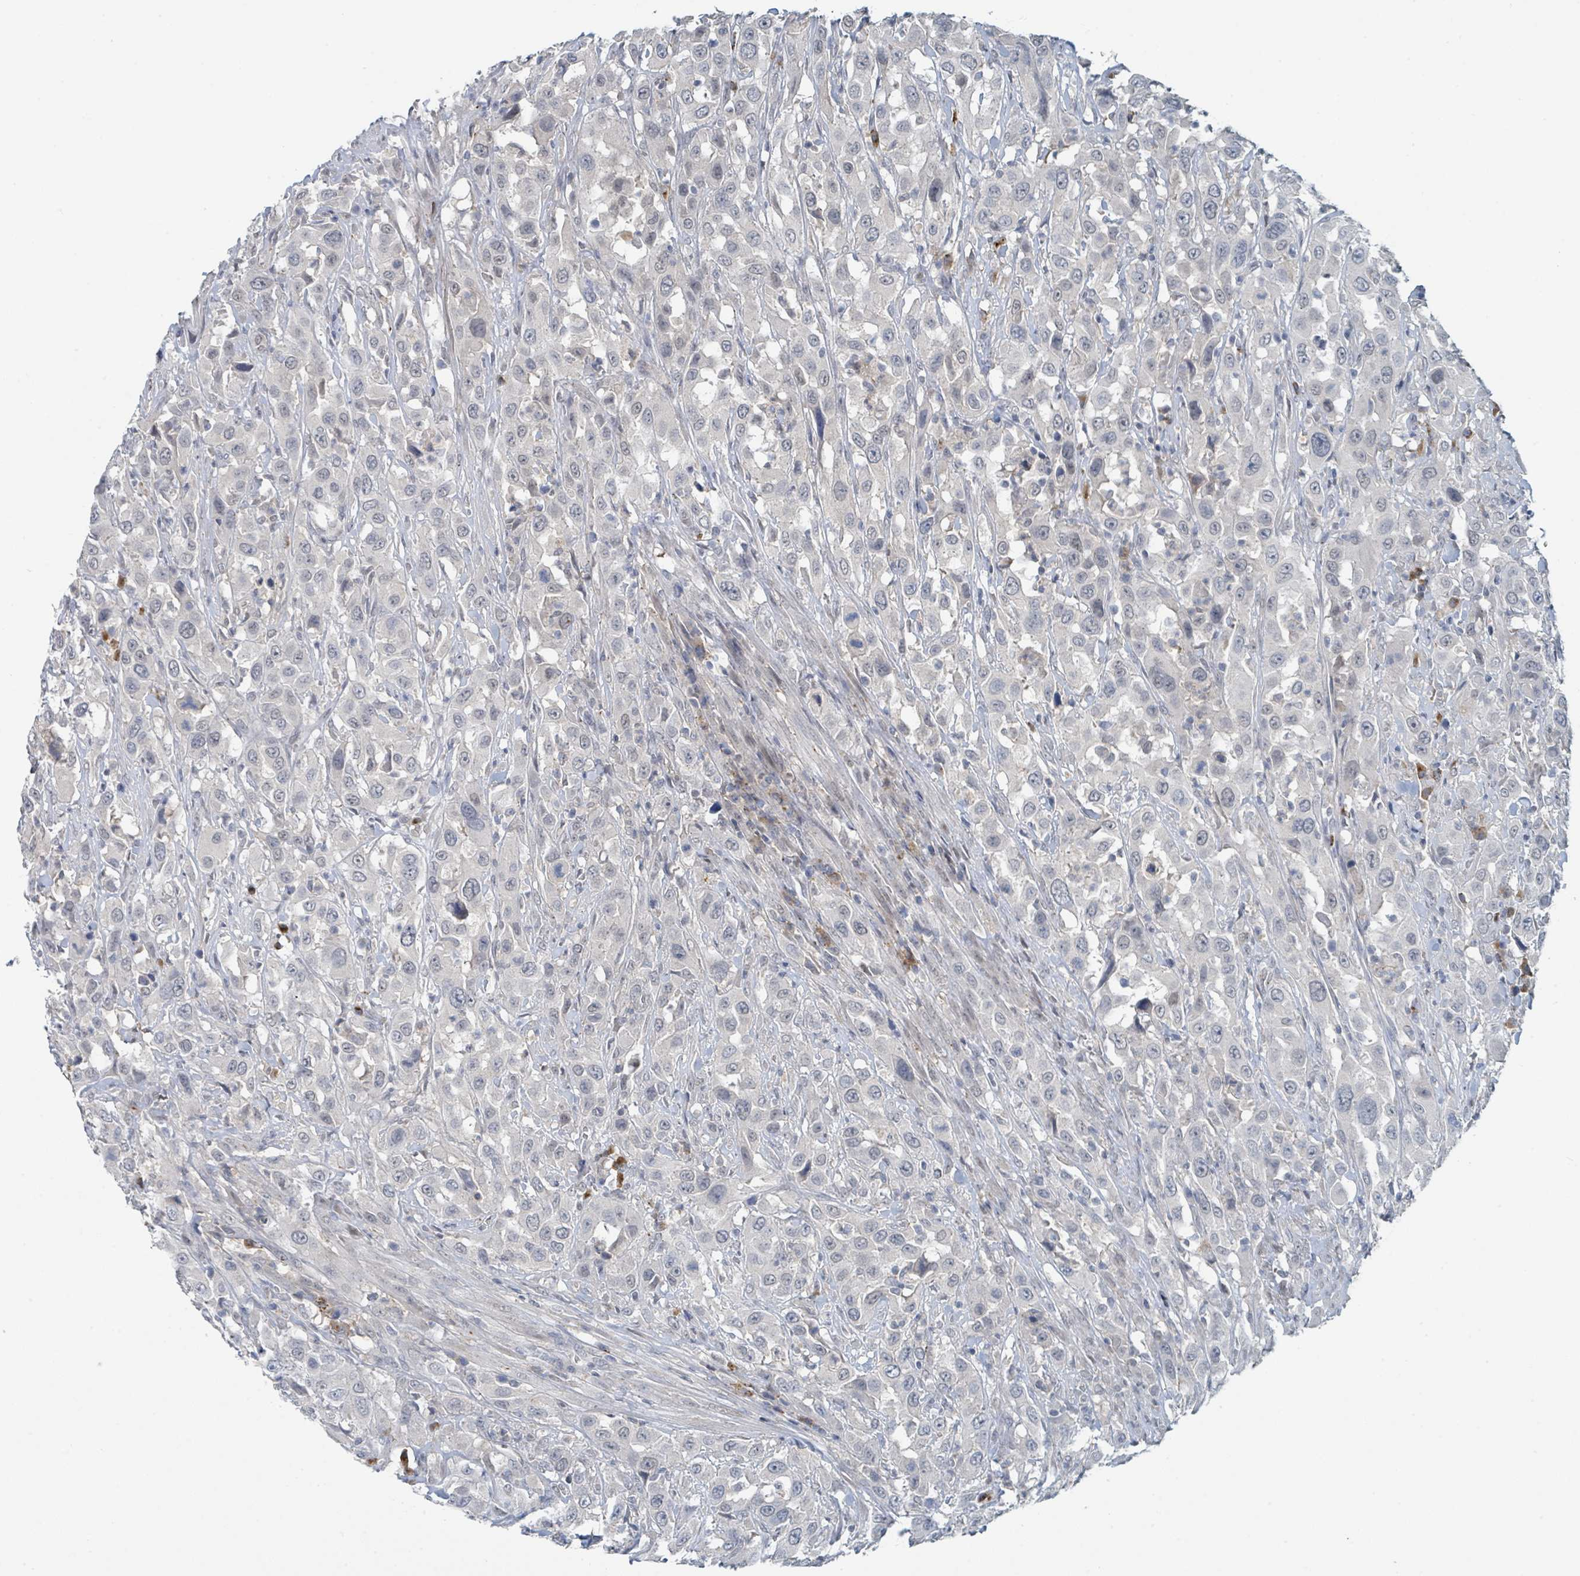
{"staining": {"intensity": "negative", "quantity": "none", "location": "none"}, "tissue": "urothelial cancer", "cell_type": "Tumor cells", "image_type": "cancer", "snomed": [{"axis": "morphology", "description": "Urothelial carcinoma, High grade"}, {"axis": "topography", "description": "Urinary bladder"}], "caption": "A histopathology image of human urothelial cancer is negative for staining in tumor cells. The staining was performed using DAB to visualize the protein expression in brown, while the nuclei were stained in blue with hematoxylin (Magnification: 20x).", "gene": "ANKRD55", "patient": {"sex": "male", "age": 61}}